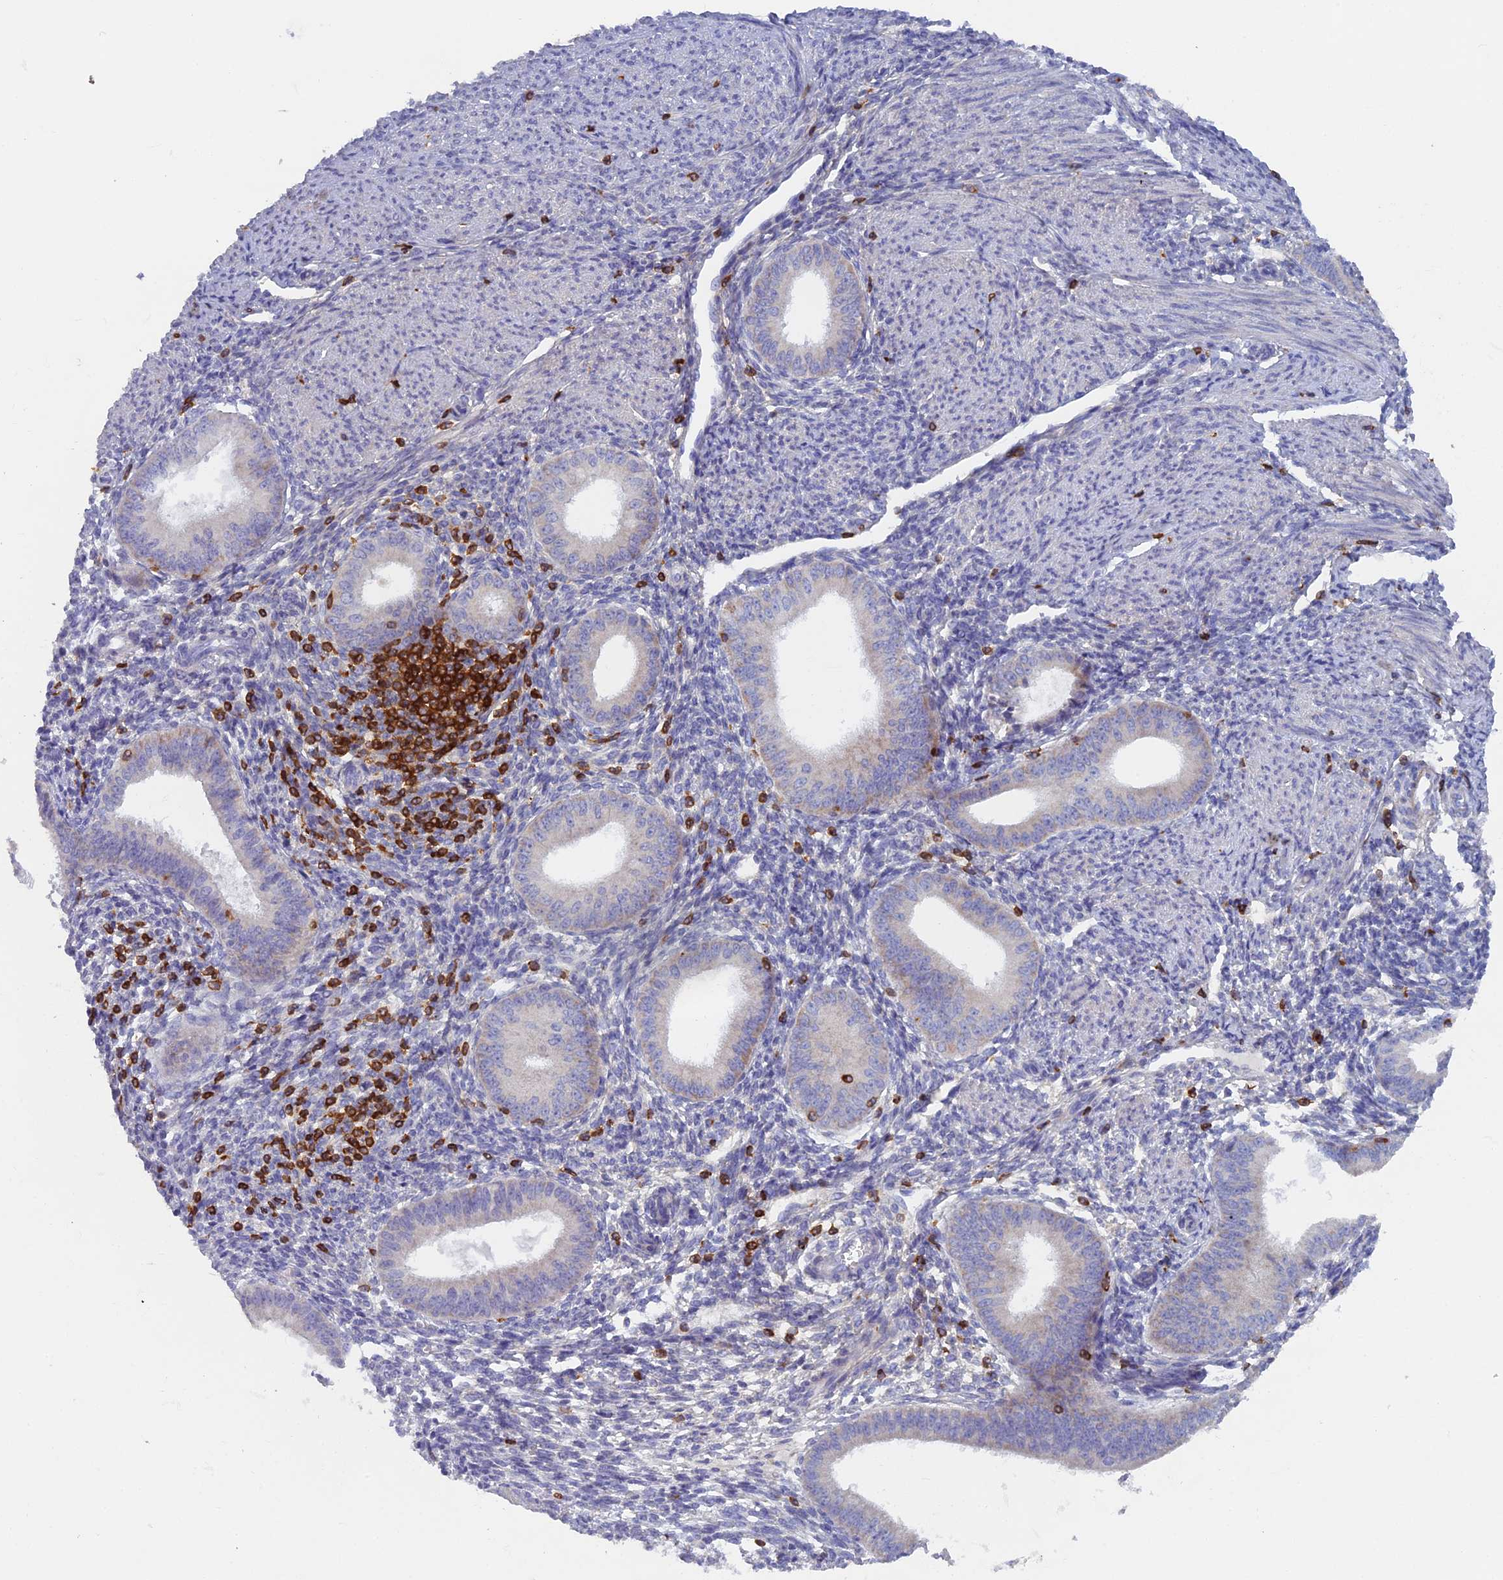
{"staining": {"intensity": "negative", "quantity": "none", "location": "none"}, "tissue": "endometrium", "cell_type": "Cells in endometrial stroma", "image_type": "normal", "snomed": [{"axis": "morphology", "description": "Normal tissue, NOS"}, {"axis": "topography", "description": "Uterus"}, {"axis": "topography", "description": "Endometrium"}], "caption": "Endometrium was stained to show a protein in brown. There is no significant positivity in cells in endometrial stroma.", "gene": "ABI3BP", "patient": {"sex": "female", "age": 48}}